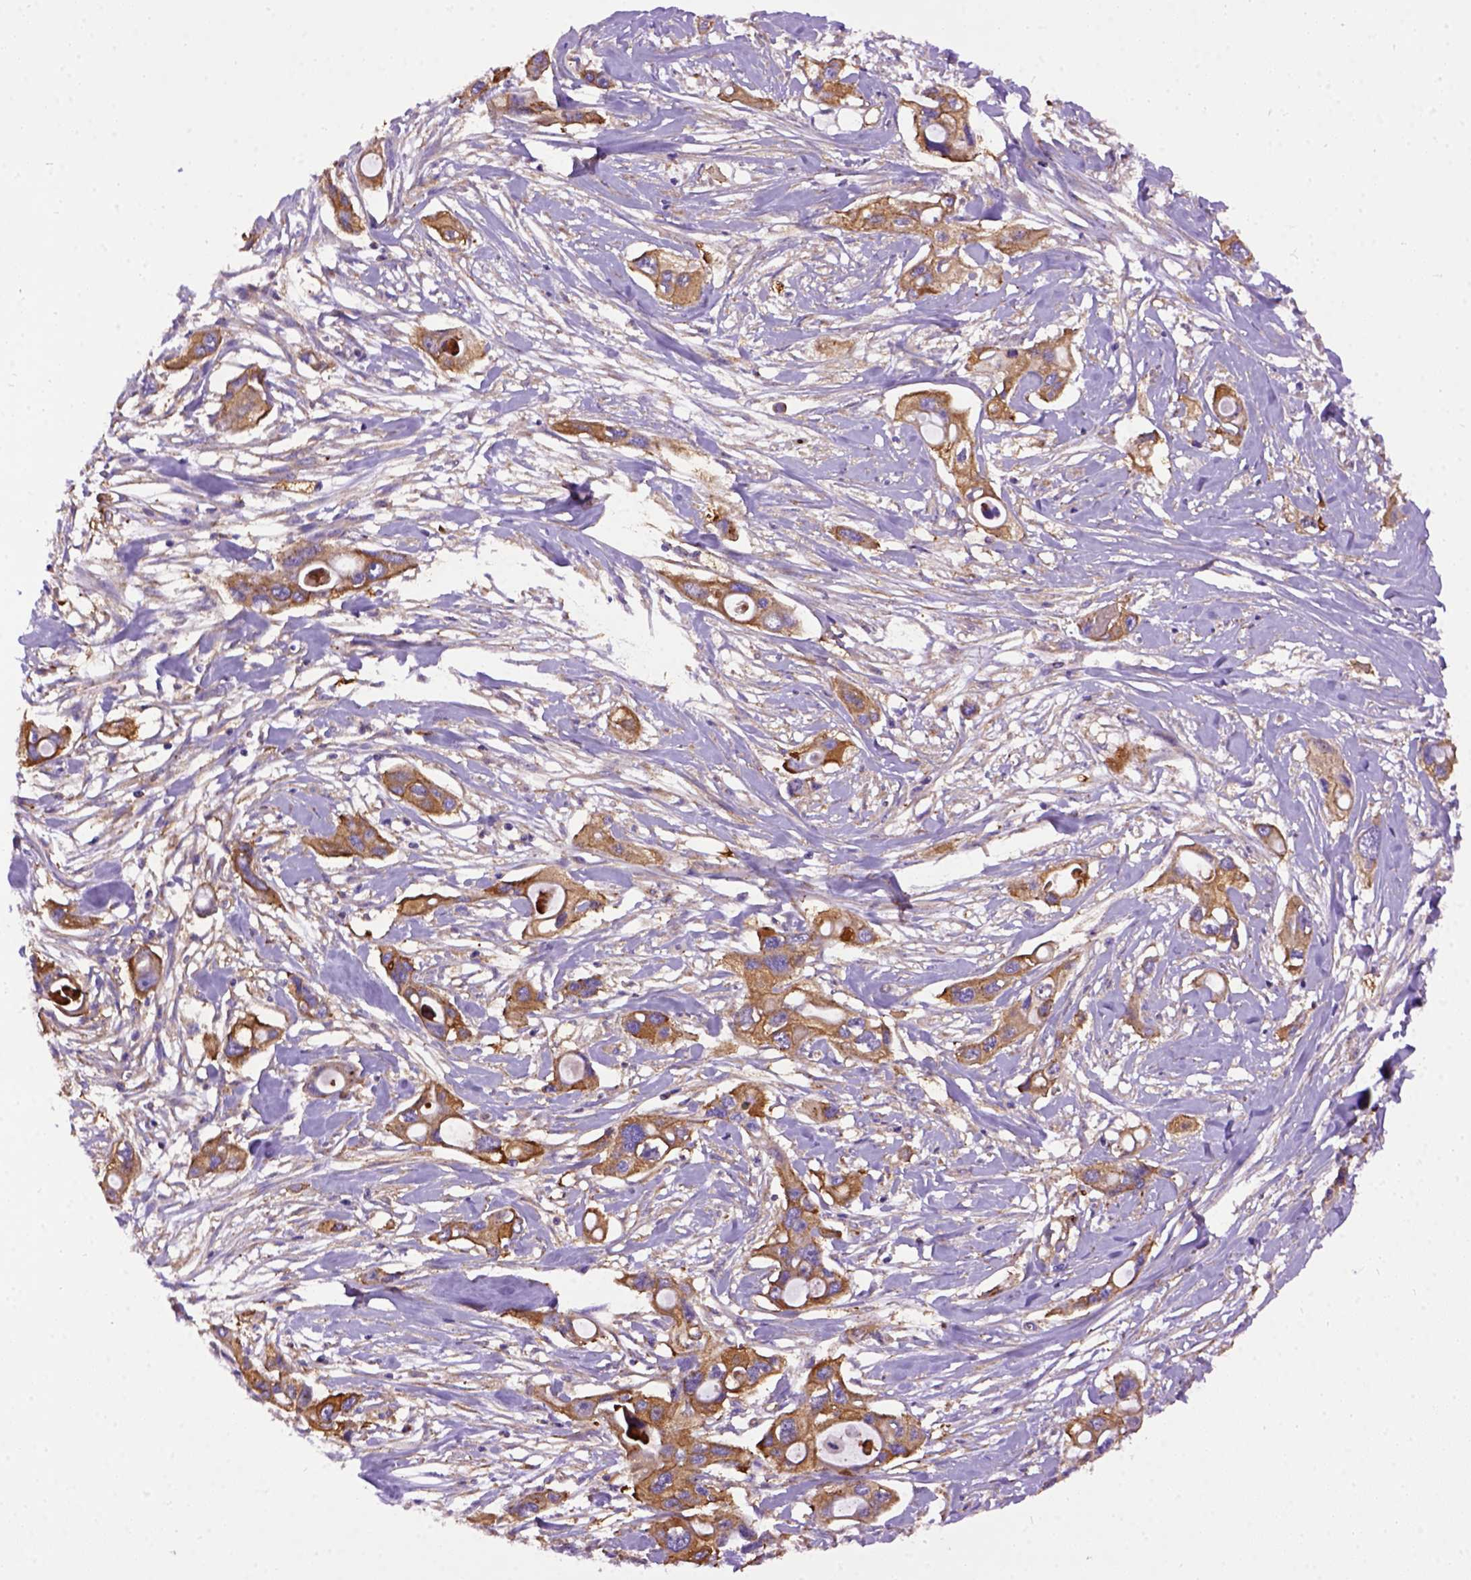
{"staining": {"intensity": "moderate", "quantity": ">75%", "location": "cytoplasmic/membranous"}, "tissue": "pancreatic cancer", "cell_type": "Tumor cells", "image_type": "cancer", "snomed": [{"axis": "morphology", "description": "Adenocarcinoma, NOS"}, {"axis": "topography", "description": "Pancreas"}], "caption": "Immunohistochemistry (IHC) photomicrograph of neoplastic tissue: pancreatic cancer stained using IHC demonstrates medium levels of moderate protein expression localized specifically in the cytoplasmic/membranous of tumor cells, appearing as a cytoplasmic/membranous brown color.", "gene": "MVP", "patient": {"sex": "male", "age": 60}}